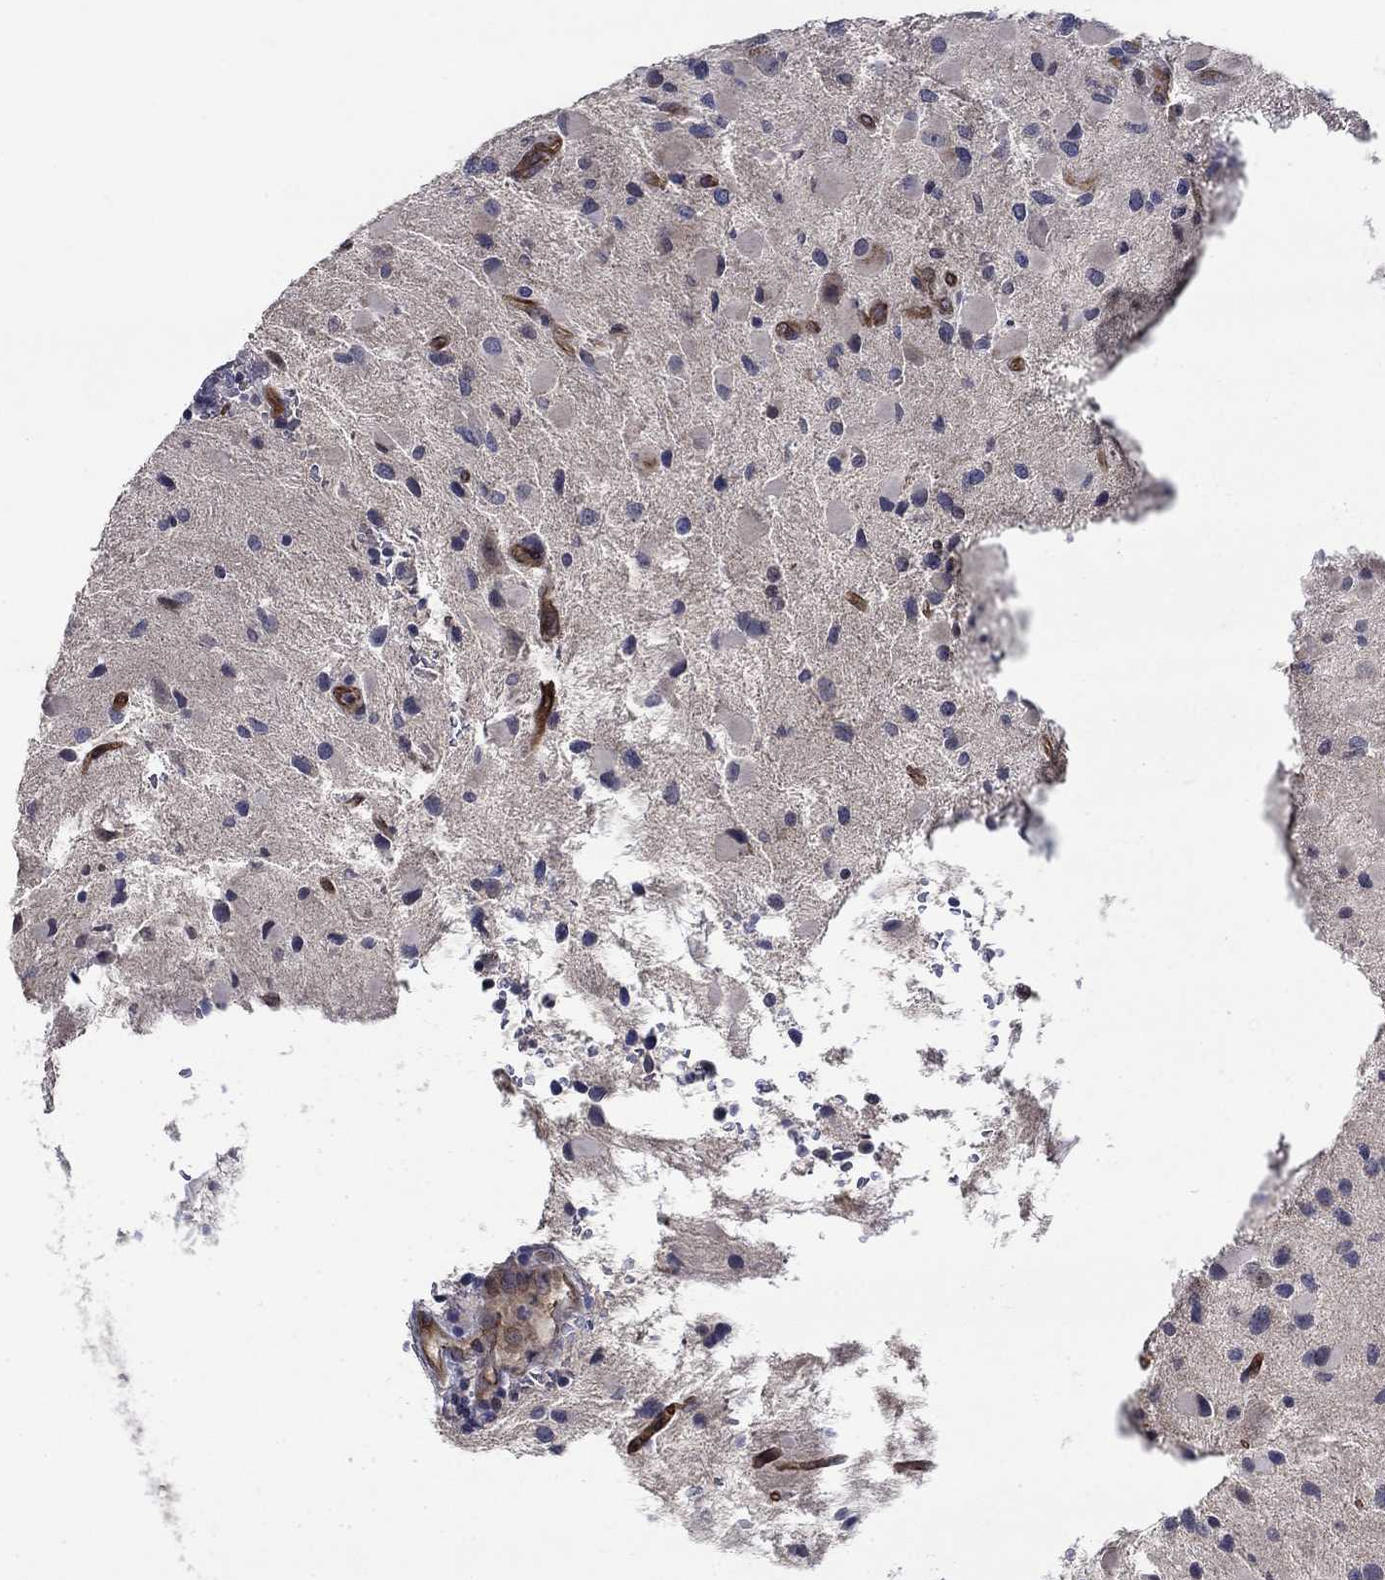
{"staining": {"intensity": "negative", "quantity": "none", "location": "none"}, "tissue": "glioma", "cell_type": "Tumor cells", "image_type": "cancer", "snomed": [{"axis": "morphology", "description": "Glioma, malignant, Low grade"}, {"axis": "topography", "description": "Brain"}], "caption": "Immunohistochemistry micrograph of human low-grade glioma (malignant) stained for a protein (brown), which reveals no expression in tumor cells. (Stains: DAB (3,3'-diaminobenzidine) immunohistochemistry with hematoxylin counter stain, Microscopy: brightfield microscopy at high magnification).", "gene": "SLC7A1", "patient": {"sex": "female", "age": 32}}